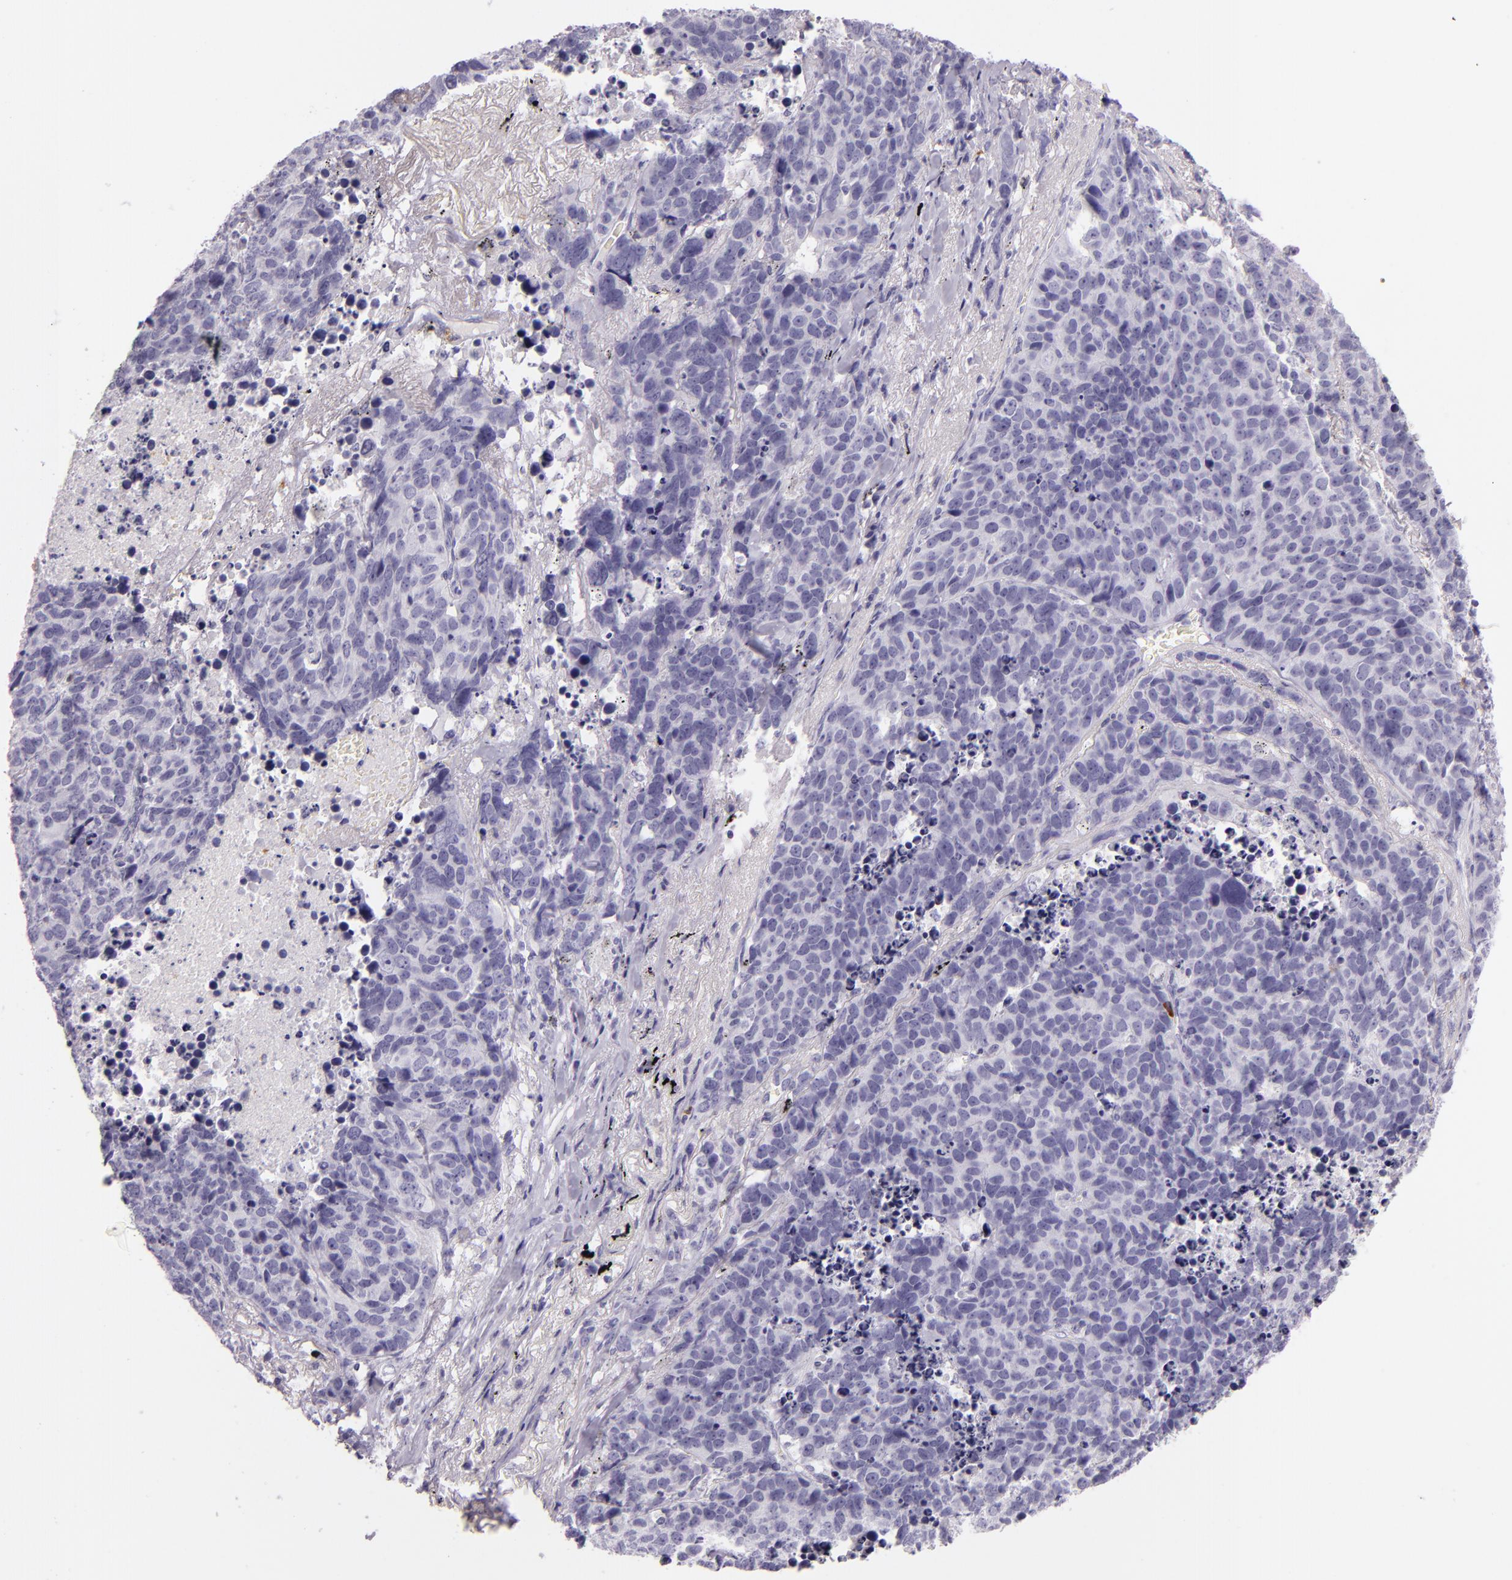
{"staining": {"intensity": "negative", "quantity": "none", "location": "none"}, "tissue": "lung cancer", "cell_type": "Tumor cells", "image_type": "cancer", "snomed": [{"axis": "morphology", "description": "Carcinoid, malignant, NOS"}, {"axis": "topography", "description": "Lung"}], "caption": "Immunohistochemistry of human carcinoid (malignant) (lung) exhibits no staining in tumor cells.", "gene": "CEACAM1", "patient": {"sex": "male", "age": 60}}